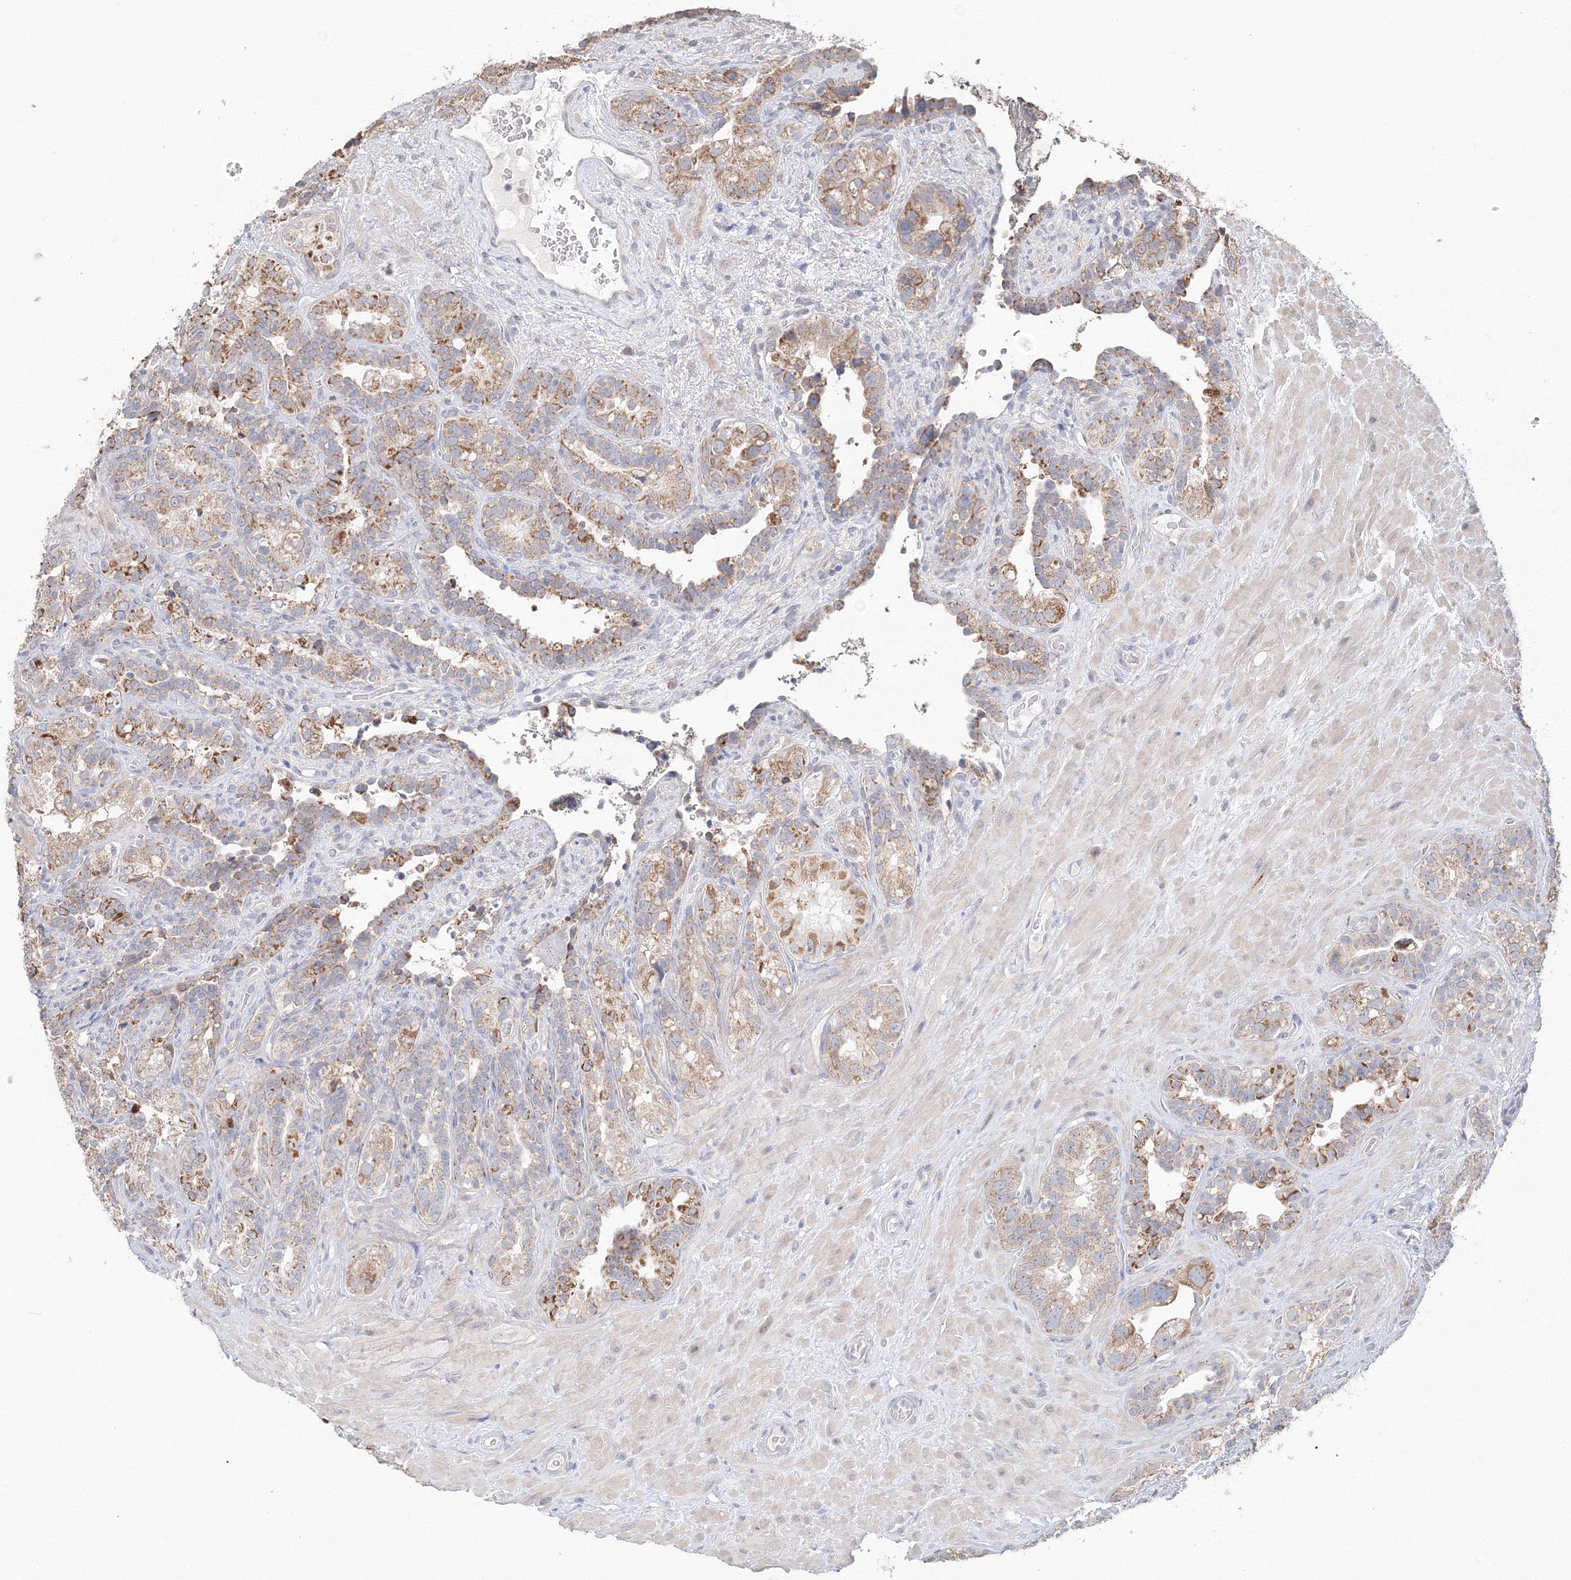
{"staining": {"intensity": "moderate", "quantity": ">75%", "location": "cytoplasmic/membranous"}, "tissue": "seminal vesicle", "cell_type": "Glandular cells", "image_type": "normal", "snomed": [{"axis": "morphology", "description": "Normal tissue, NOS"}, {"axis": "topography", "description": "Seminal veicle"}, {"axis": "topography", "description": "Peripheral nerve tissue"}], "caption": "Glandular cells reveal moderate cytoplasmic/membranous expression in about >75% of cells in normal seminal vesicle.", "gene": "DHRS12", "patient": {"sex": "male", "age": 67}}